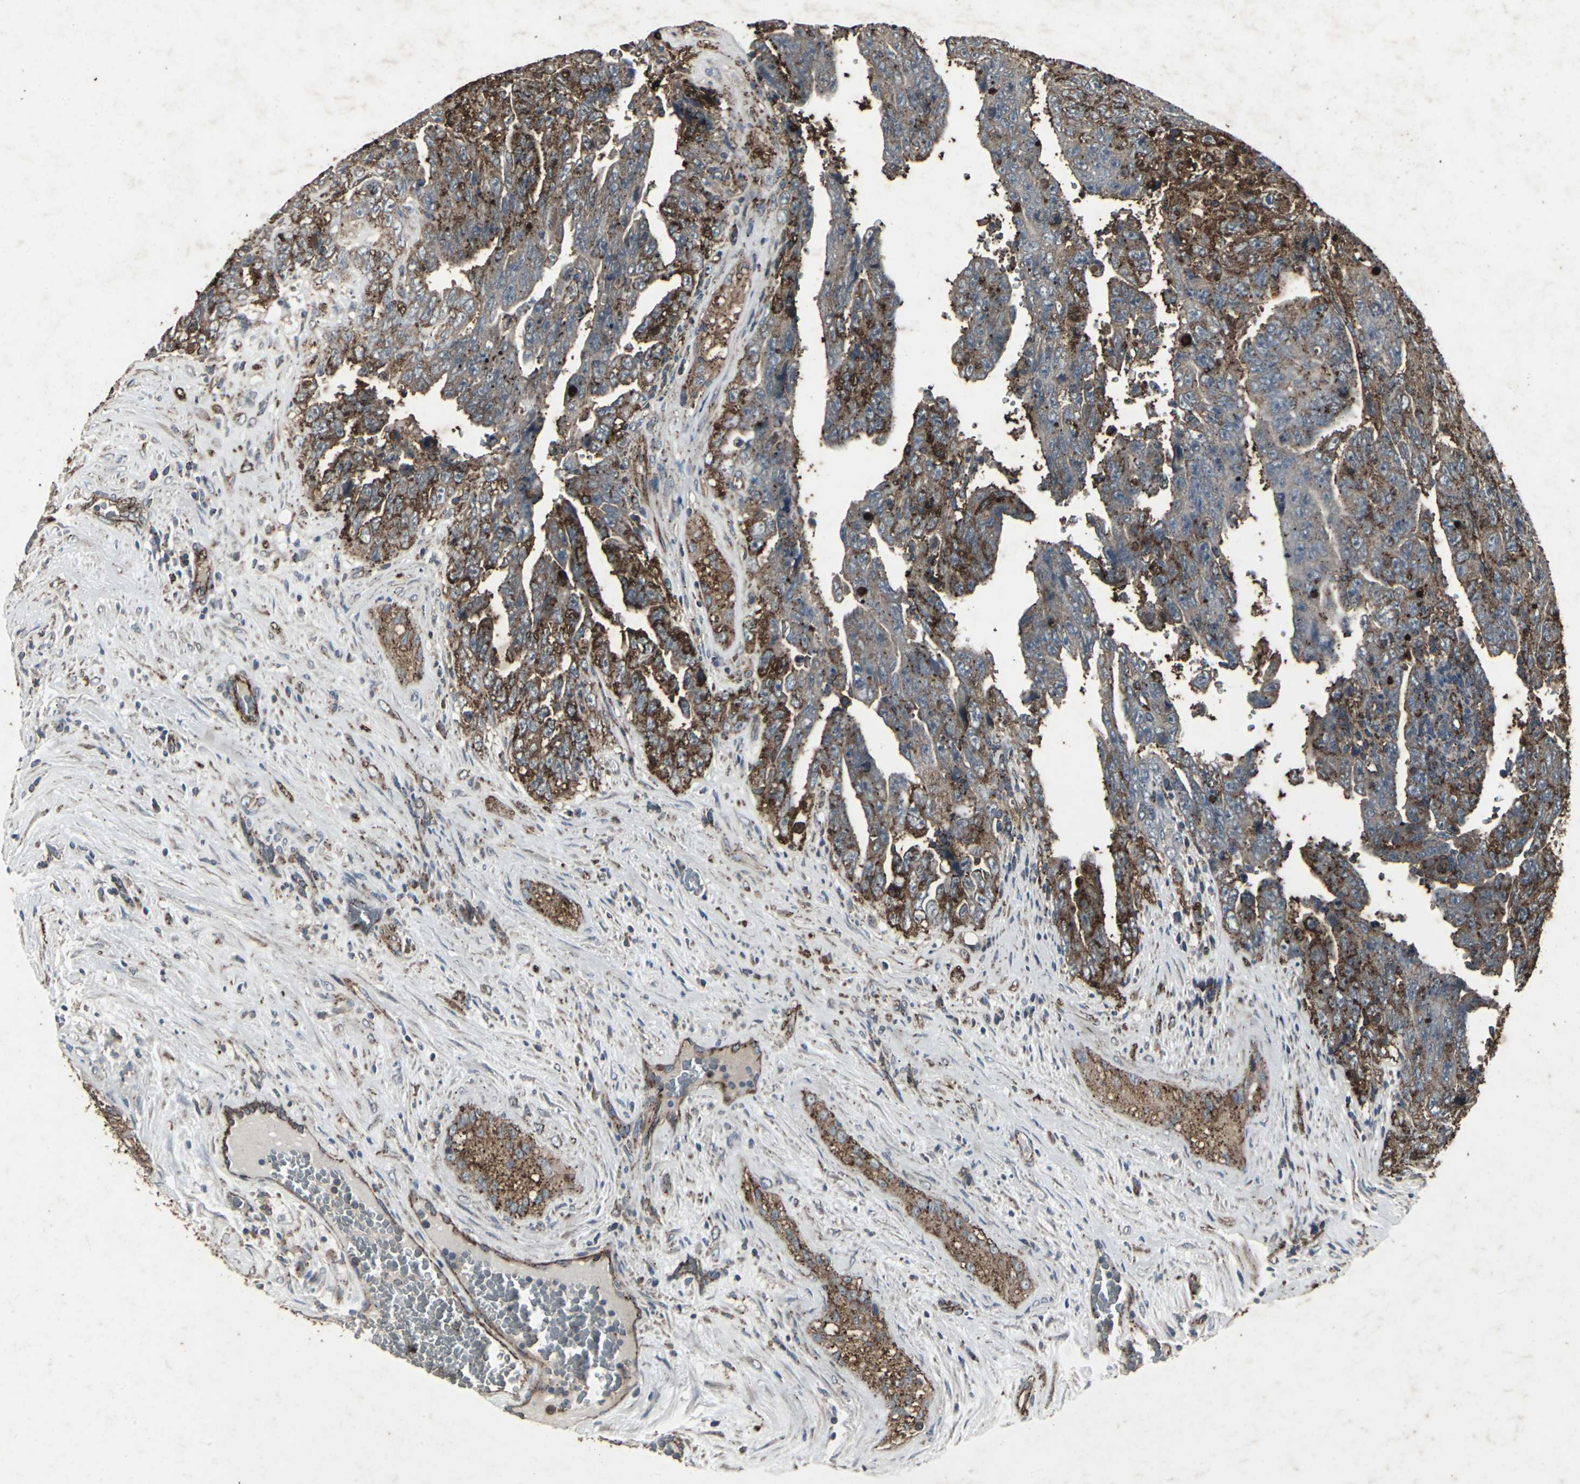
{"staining": {"intensity": "strong", "quantity": "25%-75%", "location": "cytoplasmic/membranous"}, "tissue": "testis cancer", "cell_type": "Tumor cells", "image_type": "cancer", "snomed": [{"axis": "morphology", "description": "Carcinoma, Embryonal, NOS"}, {"axis": "topography", "description": "Testis"}], "caption": "A brown stain highlights strong cytoplasmic/membranous staining of a protein in human embryonal carcinoma (testis) tumor cells. (DAB IHC with brightfield microscopy, high magnification).", "gene": "CCR9", "patient": {"sex": "male", "age": 28}}